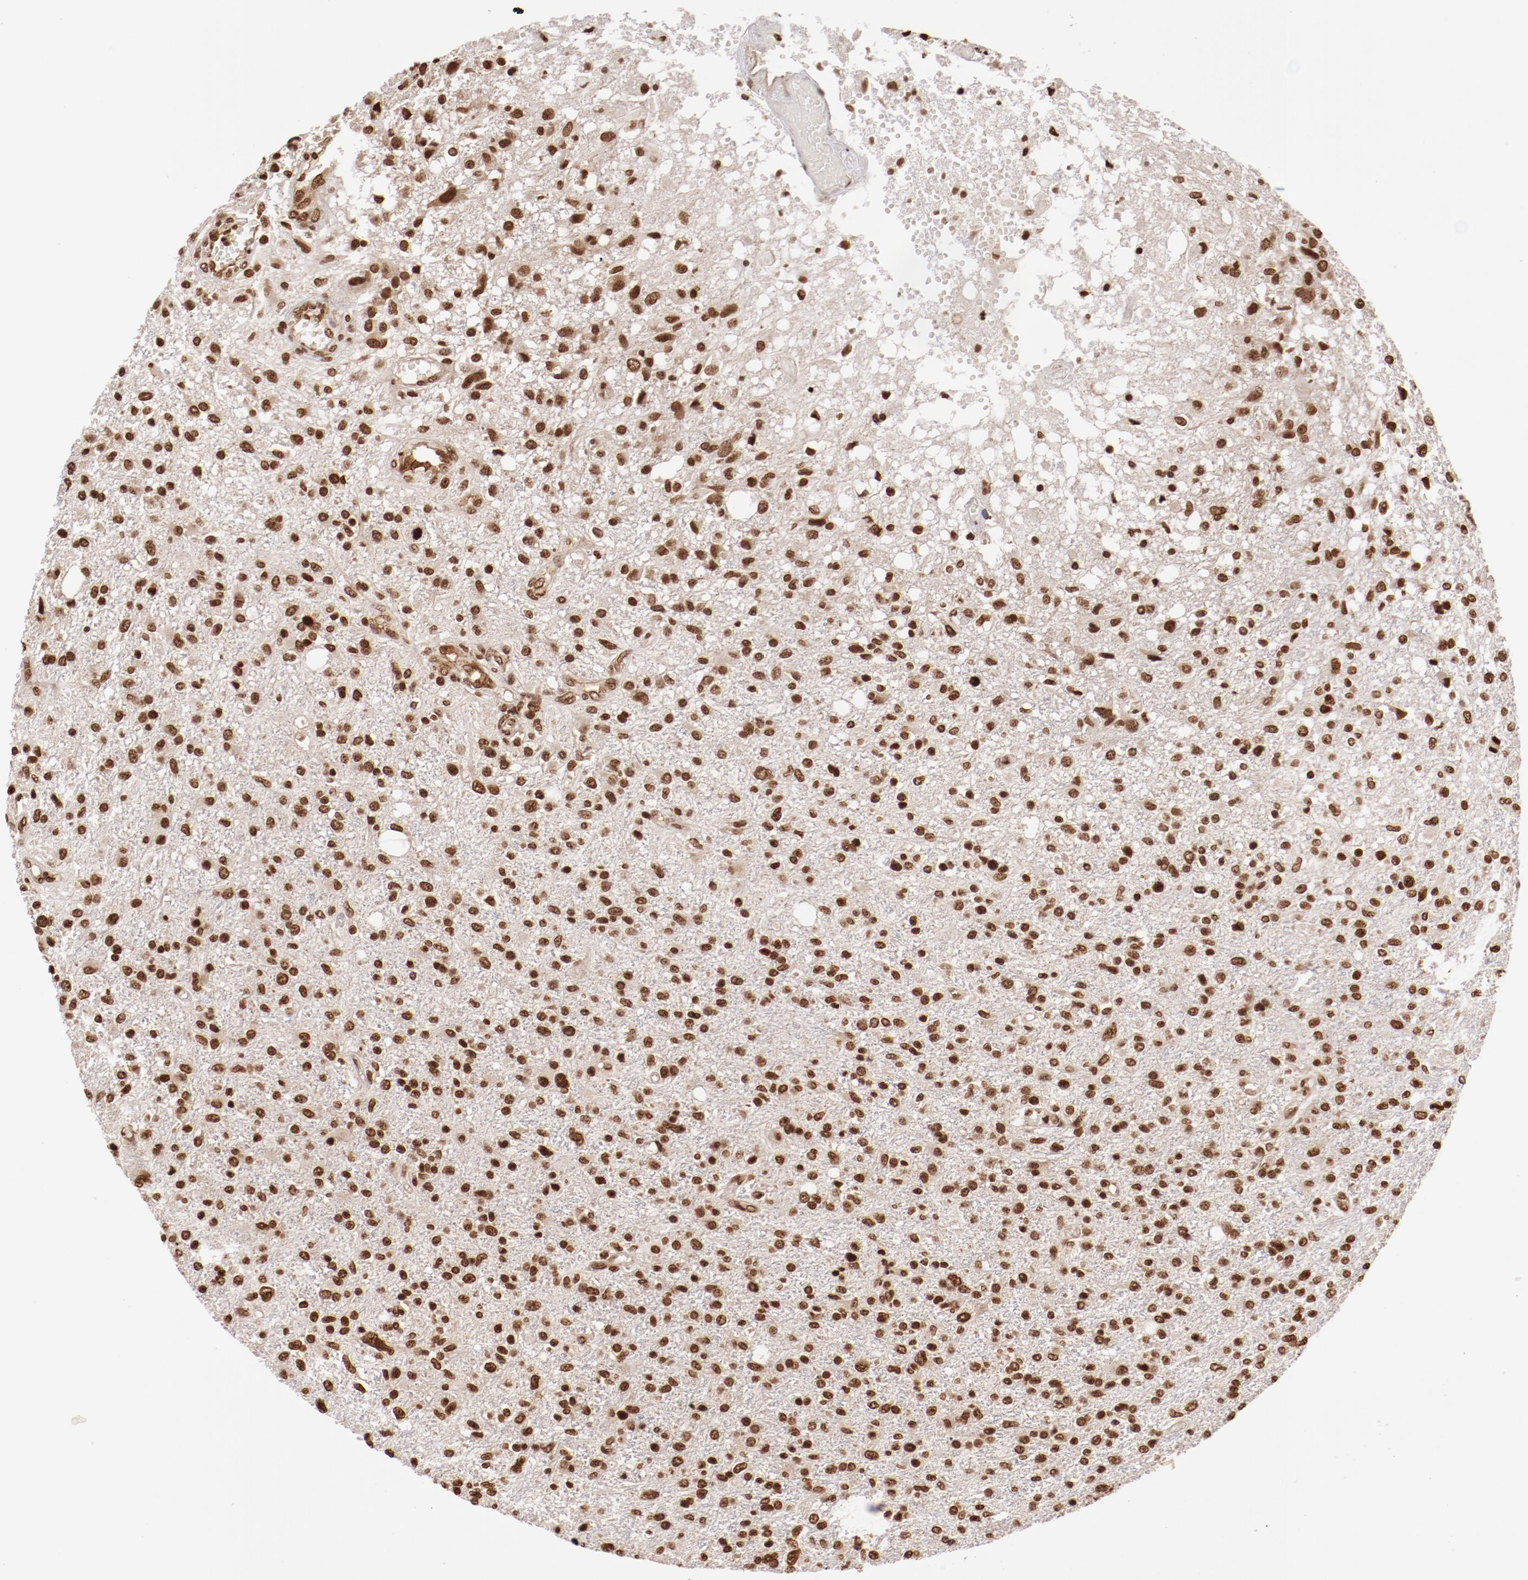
{"staining": {"intensity": "moderate", "quantity": ">75%", "location": "nuclear"}, "tissue": "glioma", "cell_type": "Tumor cells", "image_type": "cancer", "snomed": [{"axis": "morphology", "description": "Glioma, malignant, High grade"}, {"axis": "topography", "description": "Cerebral cortex"}], "caption": "There is medium levels of moderate nuclear staining in tumor cells of glioma, as demonstrated by immunohistochemical staining (brown color).", "gene": "ABL2", "patient": {"sex": "male", "age": 76}}